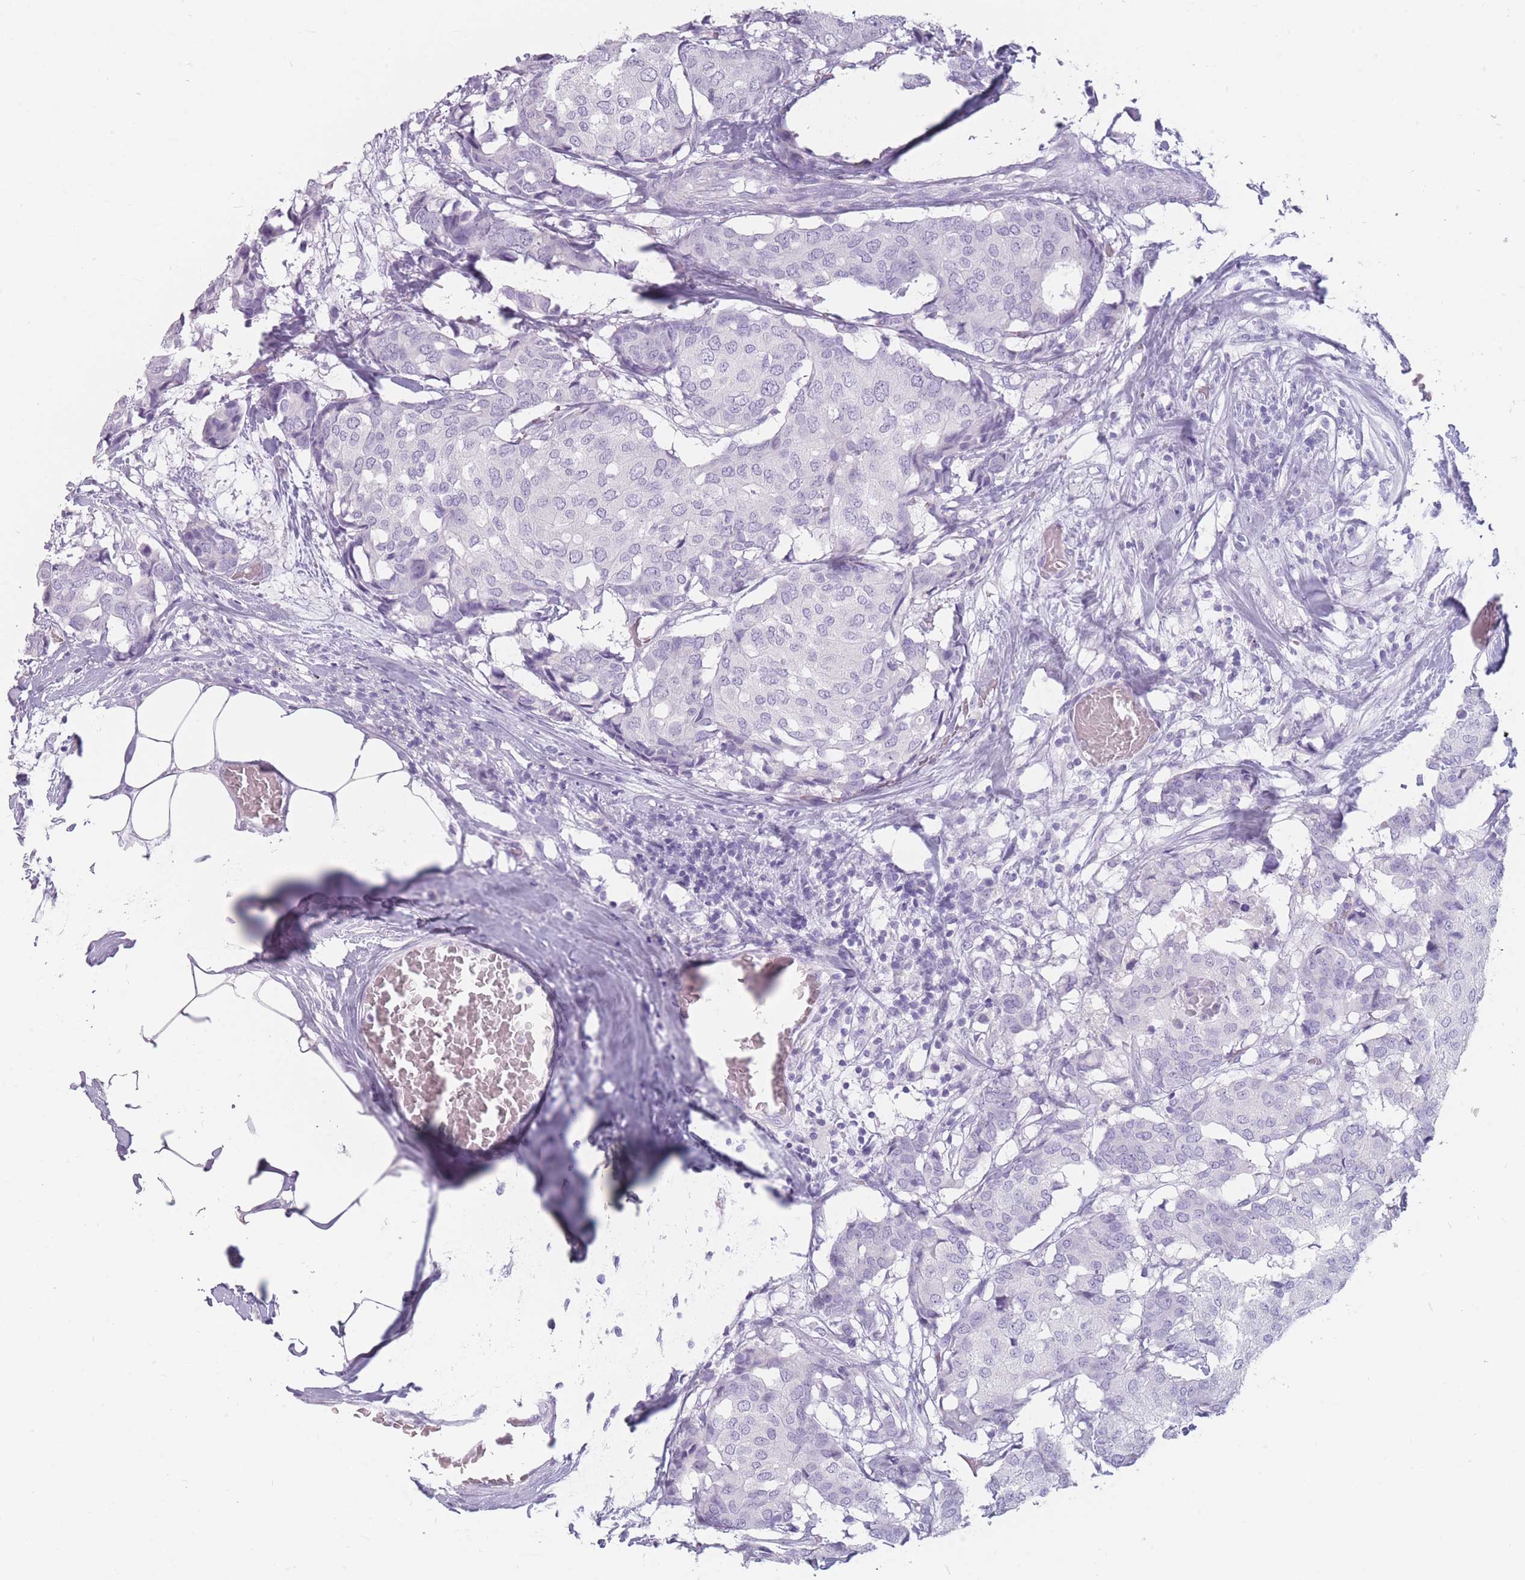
{"staining": {"intensity": "negative", "quantity": "none", "location": "none"}, "tissue": "breast cancer", "cell_type": "Tumor cells", "image_type": "cancer", "snomed": [{"axis": "morphology", "description": "Duct carcinoma"}, {"axis": "topography", "description": "Breast"}], "caption": "Immunohistochemistry image of neoplastic tissue: breast invasive ductal carcinoma stained with DAB demonstrates no significant protein positivity in tumor cells.", "gene": "CCNO", "patient": {"sex": "female", "age": 75}}